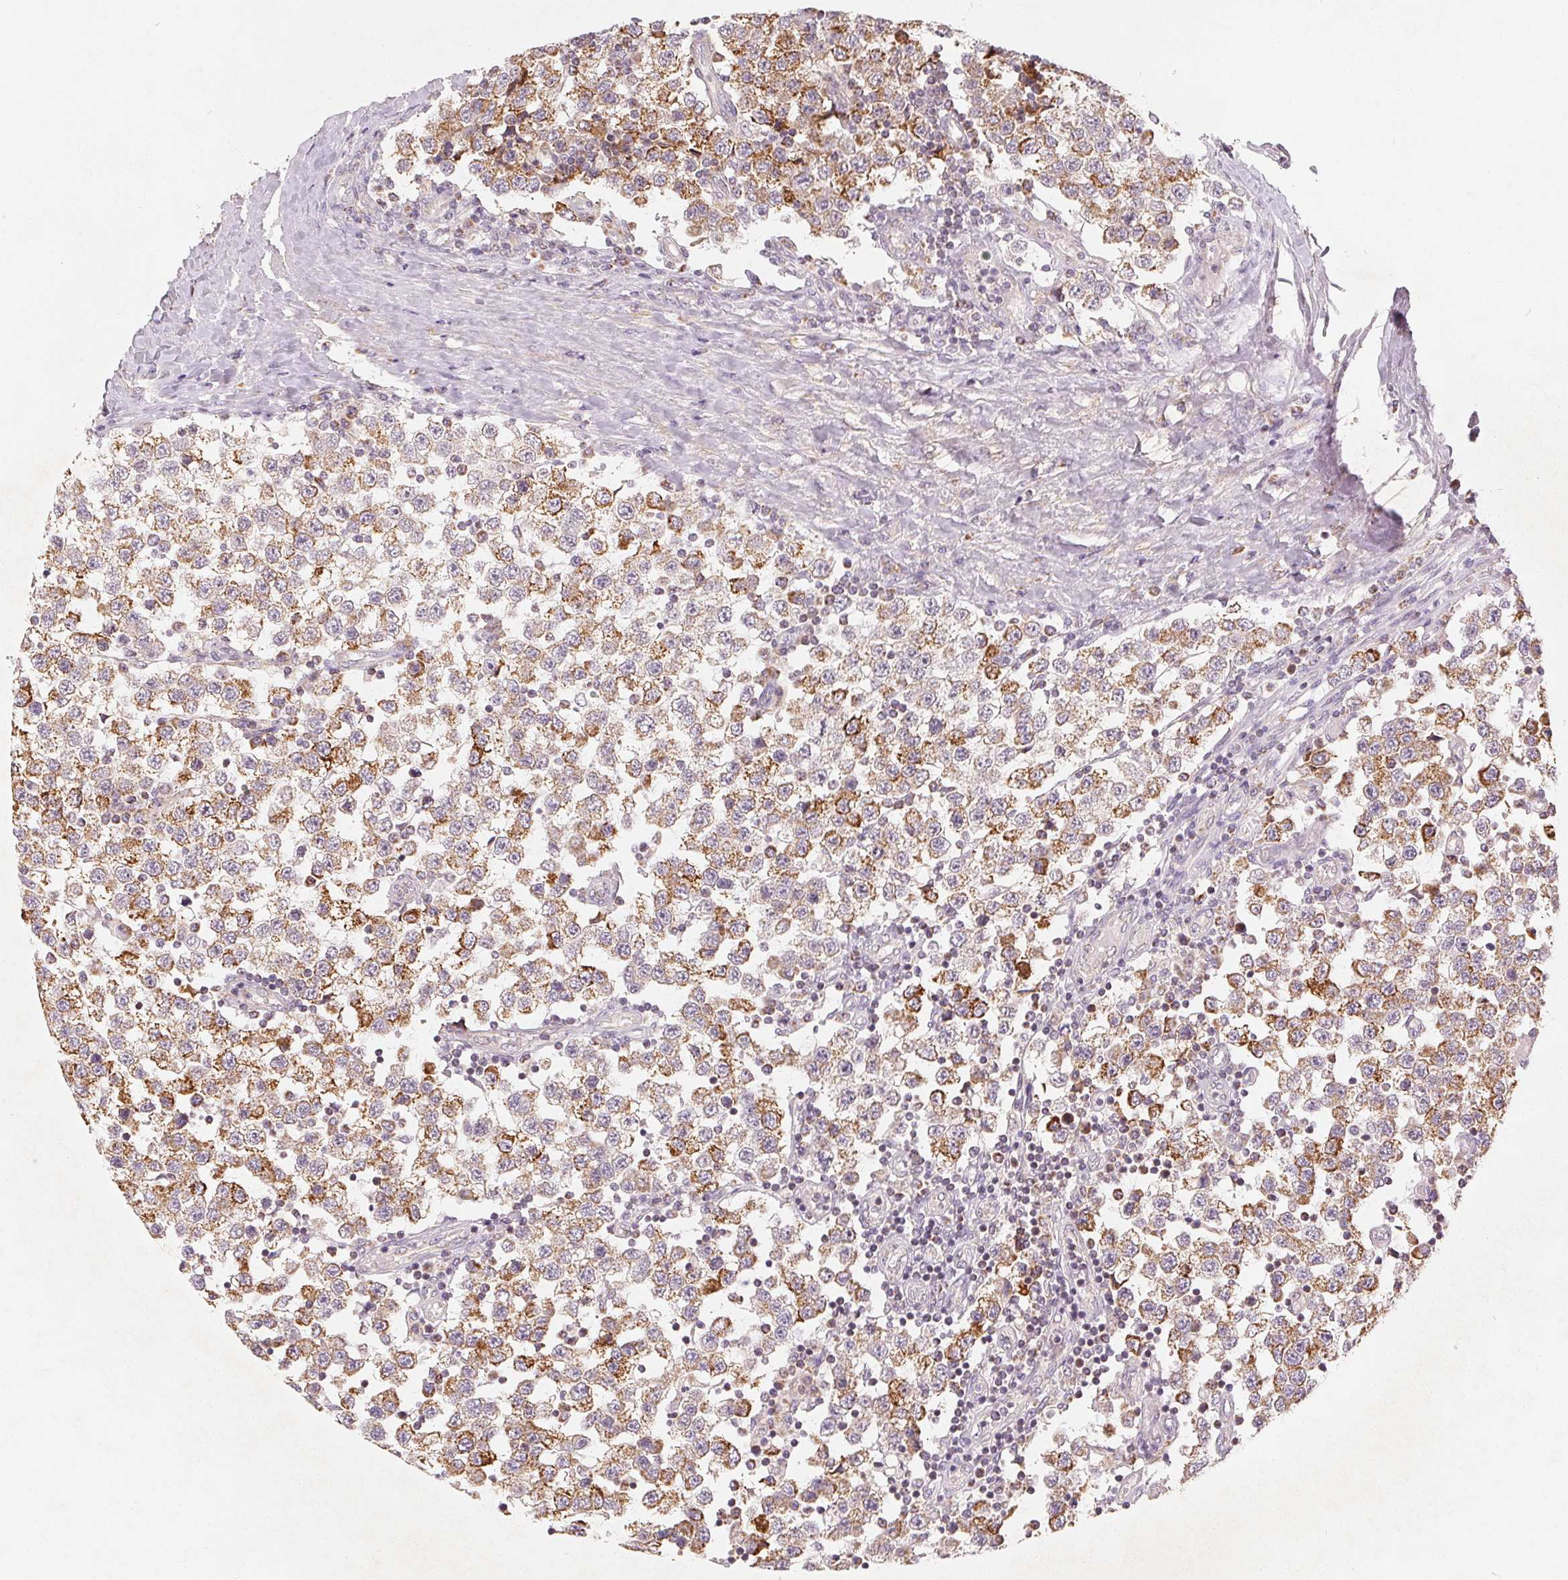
{"staining": {"intensity": "moderate", "quantity": ">75%", "location": "cytoplasmic/membranous"}, "tissue": "testis cancer", "cell_type": "Tumor cells", "image_type": "cancer", "snomed": [{"axis": "morphology", "description": "Seminoma, NOS"}, {"axis": "topography", "description": "Testis"}], "caption": "Testis seminoma stained with a protein marker displays moderate staining in tumor cells.", "gene": "GHITM", "patient": {"sex": "male", "age": 34}}